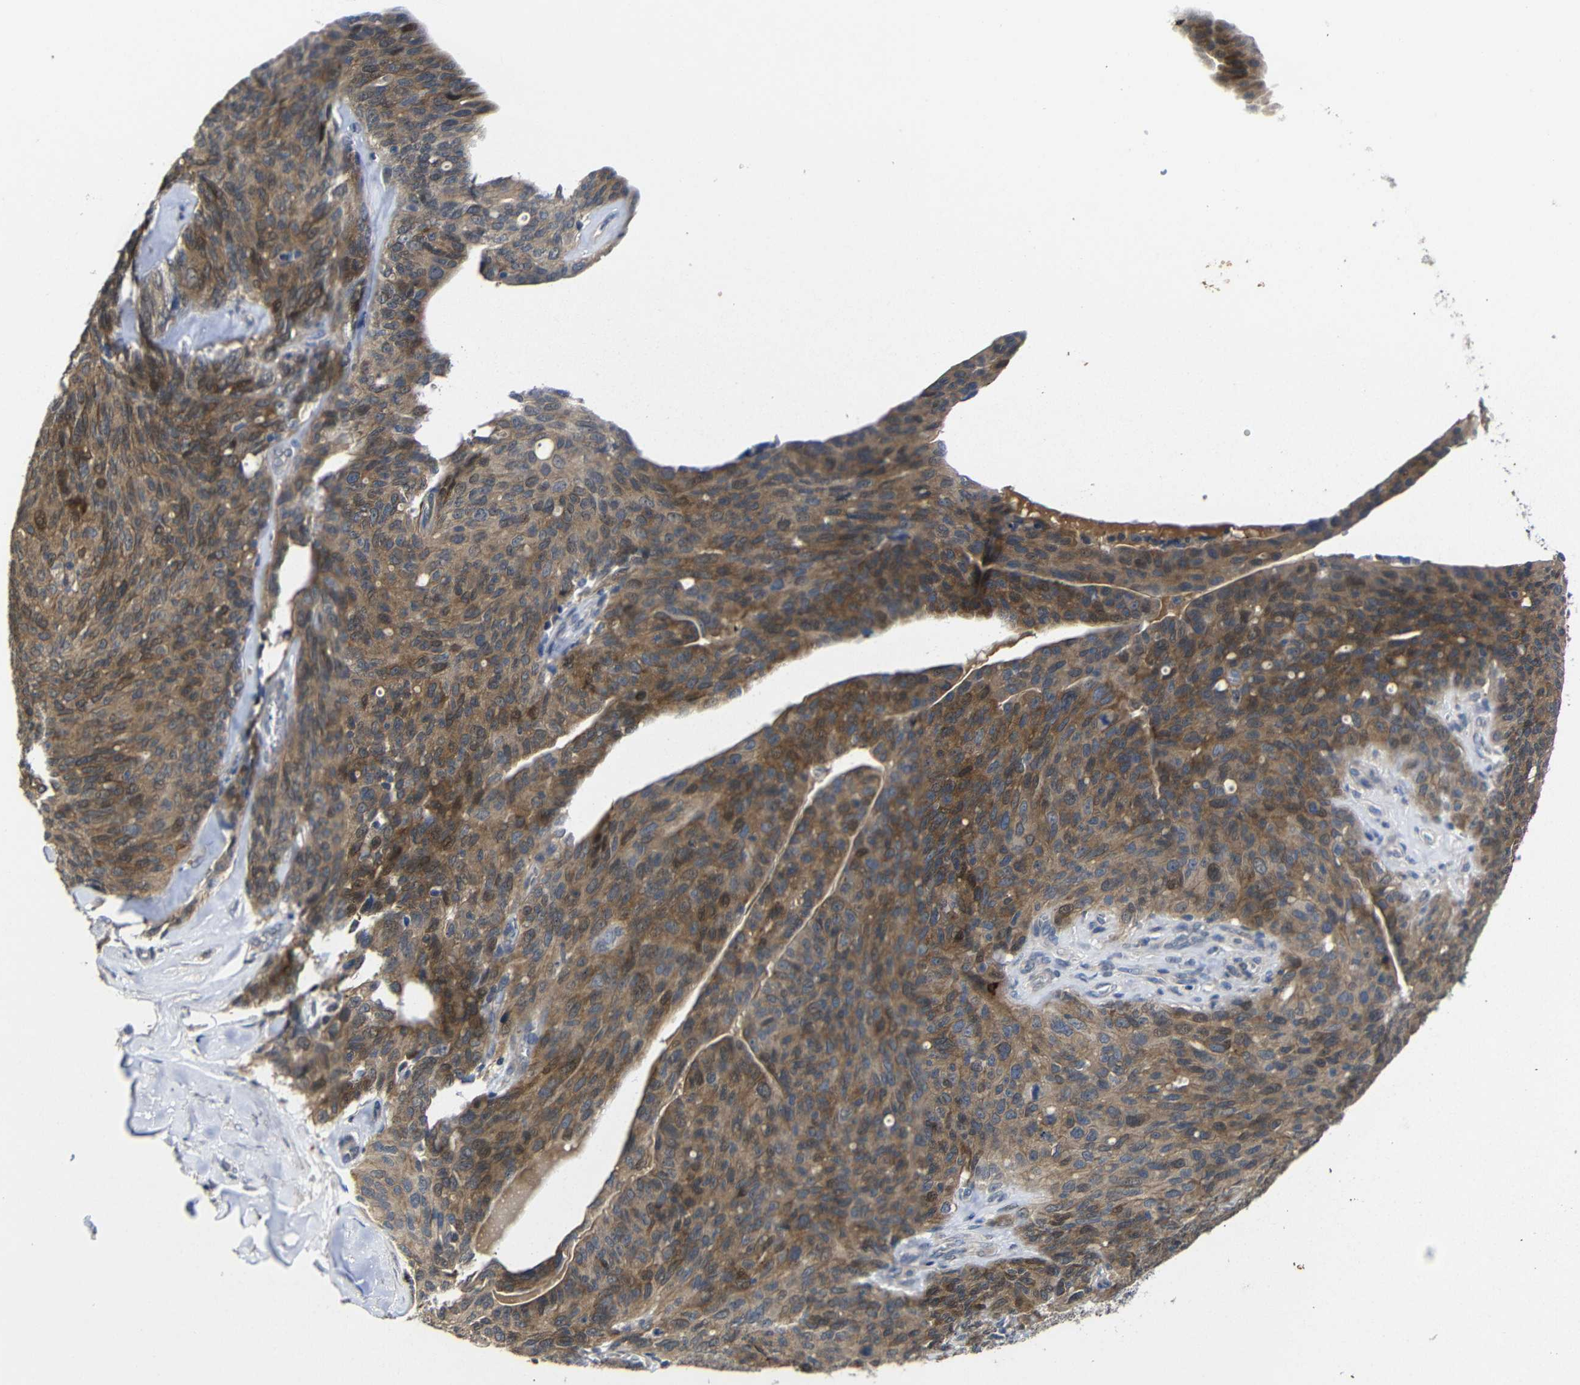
{"staining": {"intensity": "moderate", "quantity": ">75%", "location": "cytoplasmic/membranous"}, "tissue": "ovarian cancer", "cell_type": "Tumor cells", "image_type": "cancer", "snomed": [{"axis": "morphology", "description": "Carcinoma, endometroid"}, {"axis": "topography", "description": "Ovary"}], "caption": "Moderate cytoplasmic/membranous protein positivity is appreciated in about >75% of tumor cells in ovarian cancer. The staining was performed using DAB (3,3'-diaminobenzidine) to visualize the protein expression in brown, while the nuclei were stained in blue with hematoxylin (Magnification: 20x).", "gene": "ATG12", "patient": {"sex": "female", "age": 60}}